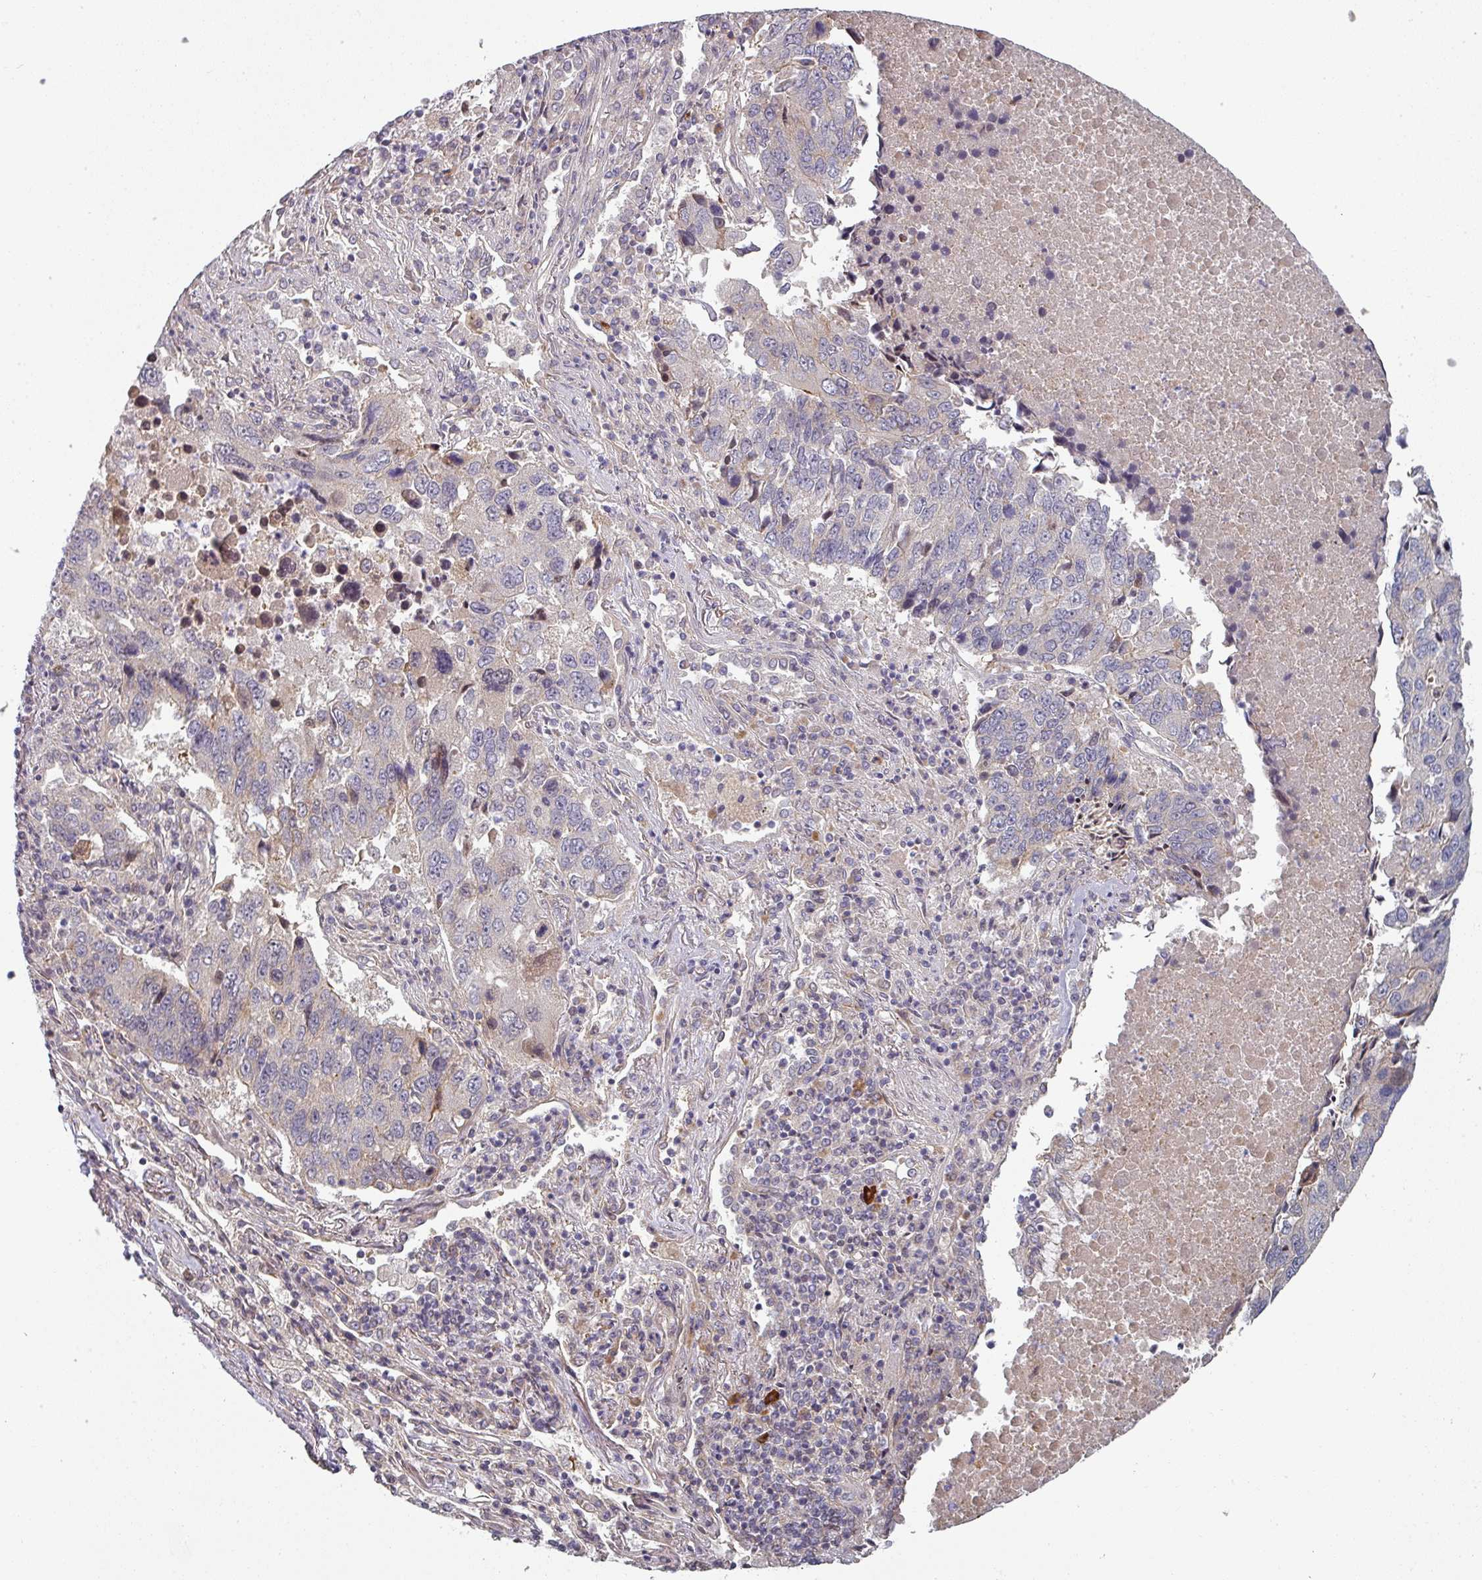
{"staining": {"intensity": "negative", "quantity": "none", "location": "none"}, "tissue": "lung cancer", "cell_type": "Tumor cells", "image_type": "cancer", "snomed": [{"axis": "morphology", "description": "Squamous cell carcinoma, NOS"}, {"axis": "topography", "description": "Lung"}], "caption": "DAB (3,3'-diaminobenzidine) immunohistochemical staining of lung cancer (squamous cell carcinoma) demonstrates no significant positivity in tumor cells.", "gene": "PLEKHJ1", "patient": {"sex": "female", "age": 66}}